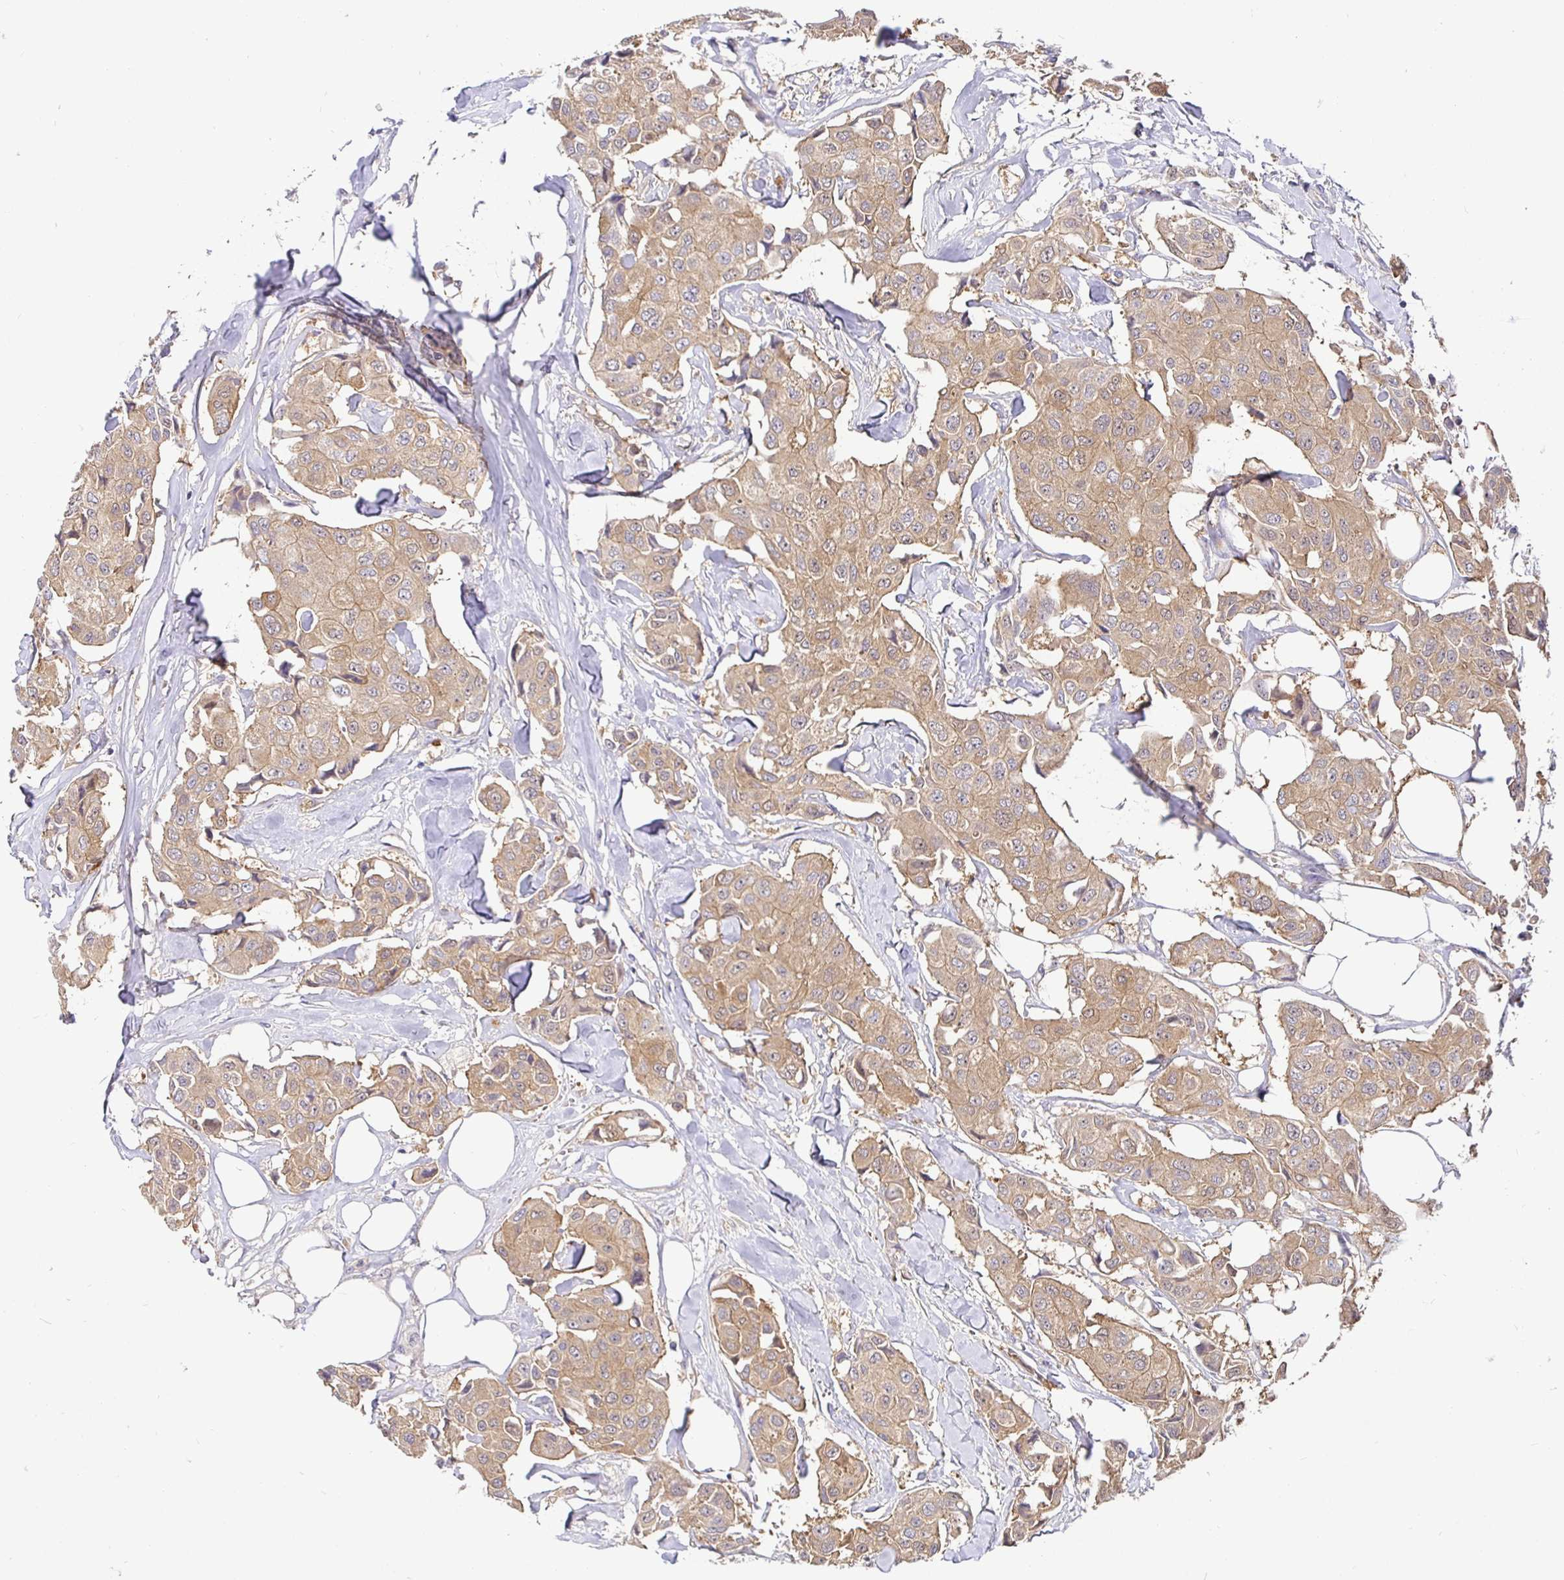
{"staining": {"intensity": "moderate", "quantity": ">75%", "location": "cytoplasmic/membranous"}, "tissue": "breast cancer", "cell_type": "Tumor cells", "image_type": "cancer", "snomed": [{"axis": "morphology", "description": "Duct carcinoma"}, {"axis": "topography", "description": "Breast"}, {"axis": "topography", "description": "Lymph node"}], "caption": "Human breast cancer (intraductal carcinoma) stained for a protein (brown) displays moderate cytoplasmic/membranous positive expression in approximately >75% of tumor cells.", "gene": "KIF21A", "patient": {"sex": "female", "age": 80}}